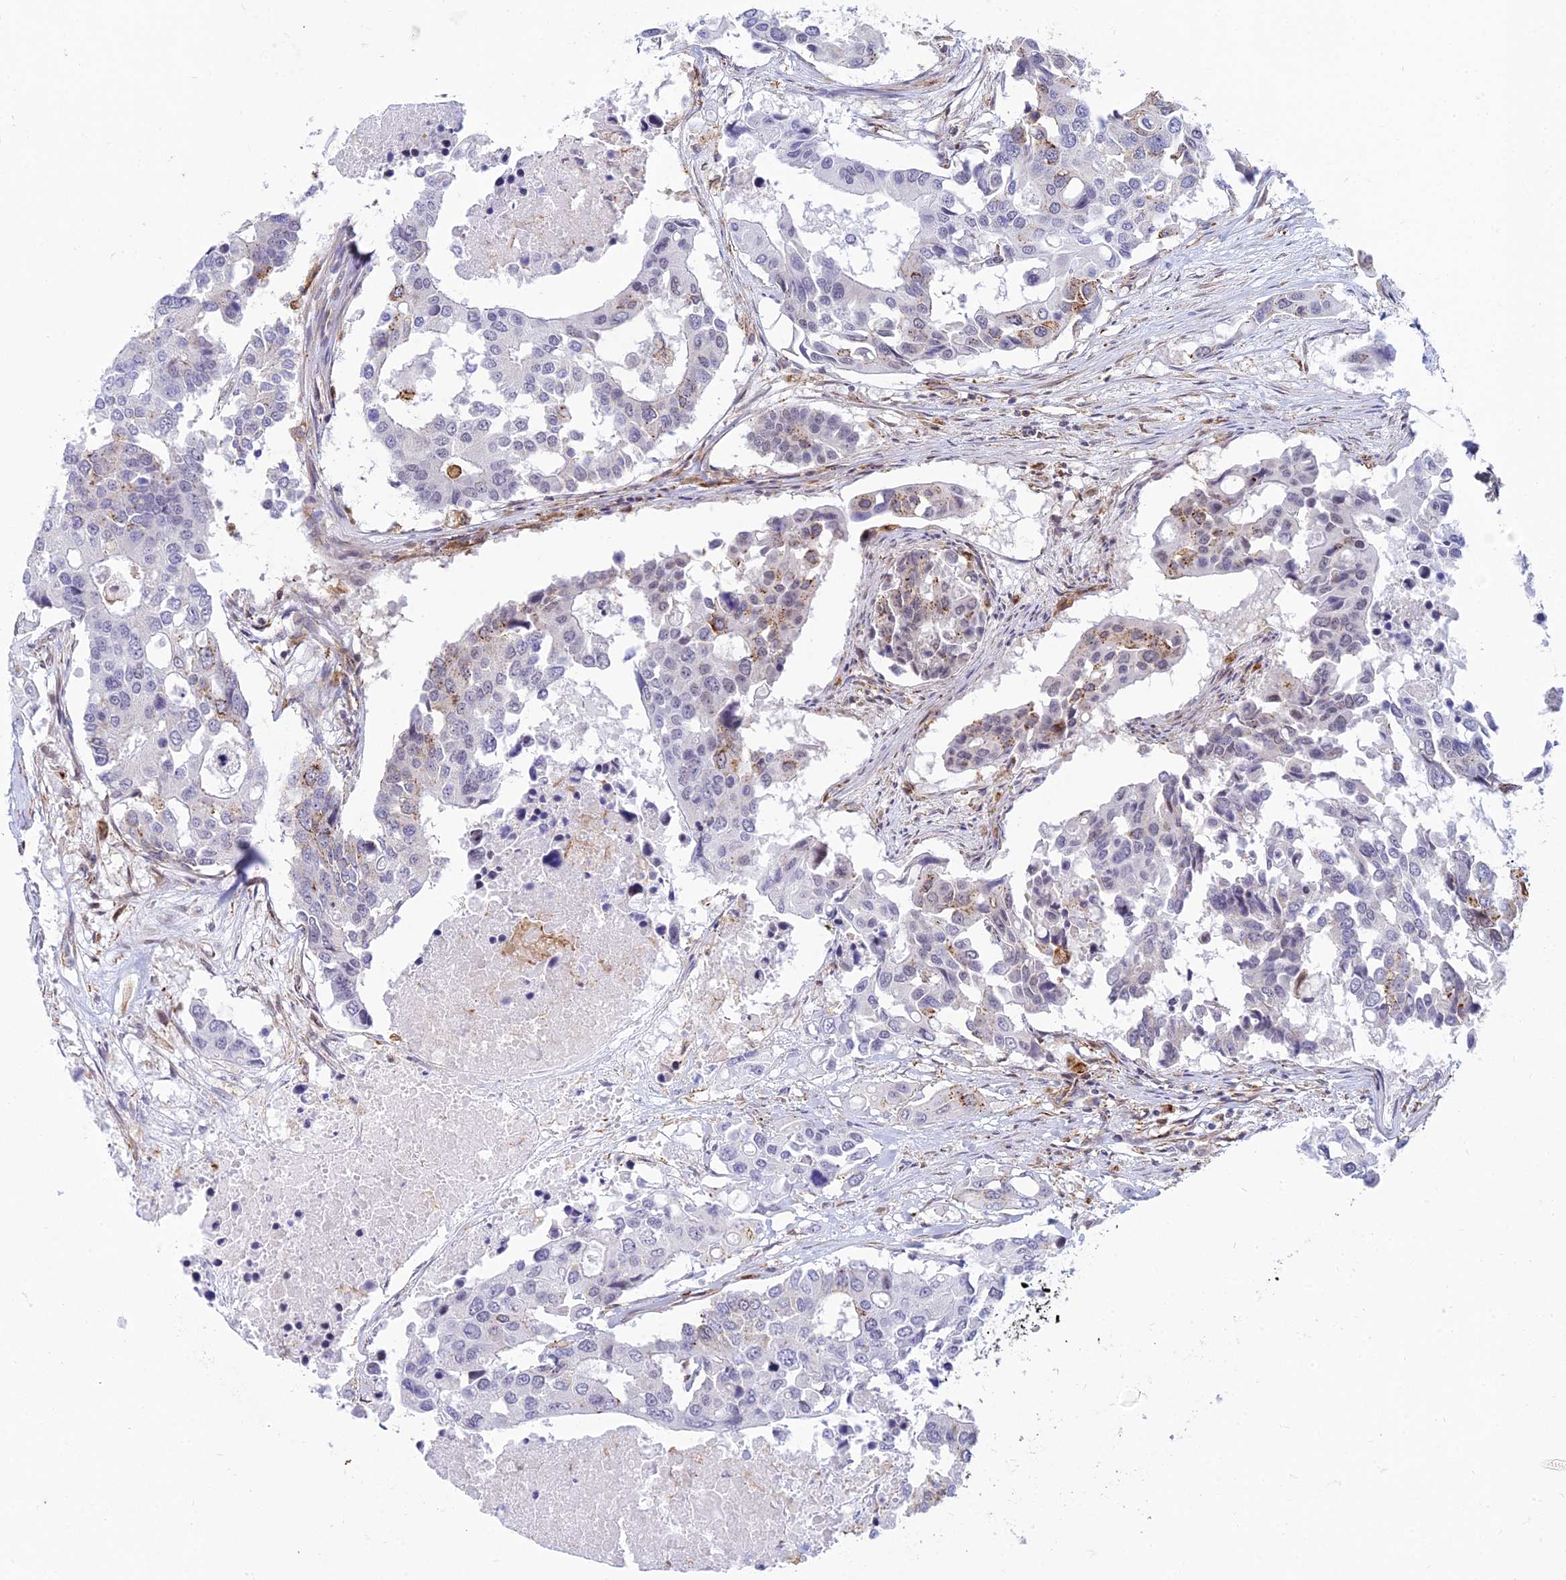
{"staining": {"intensity": "moderate", "quantity": "<25%", "location": "cytoplasmic/membranous"}, "tissue": "colorectal cancer", "cell_type": "Tumor cells", "image_type": "cancer", "snomed": [{"axis": "morphology", "description": "Adenocarcinoma, NOS"}, {"axis": "topography", "description": "Colon"}], "caption": "Moderate cytoplasmic/membranous positivity for a protein is seen in about <25% of tumor cells of adenocarcinoma (colorectal) using IHC.", "gene": "SAPCD2", "patient": {"sex": "male", "age": 77}}